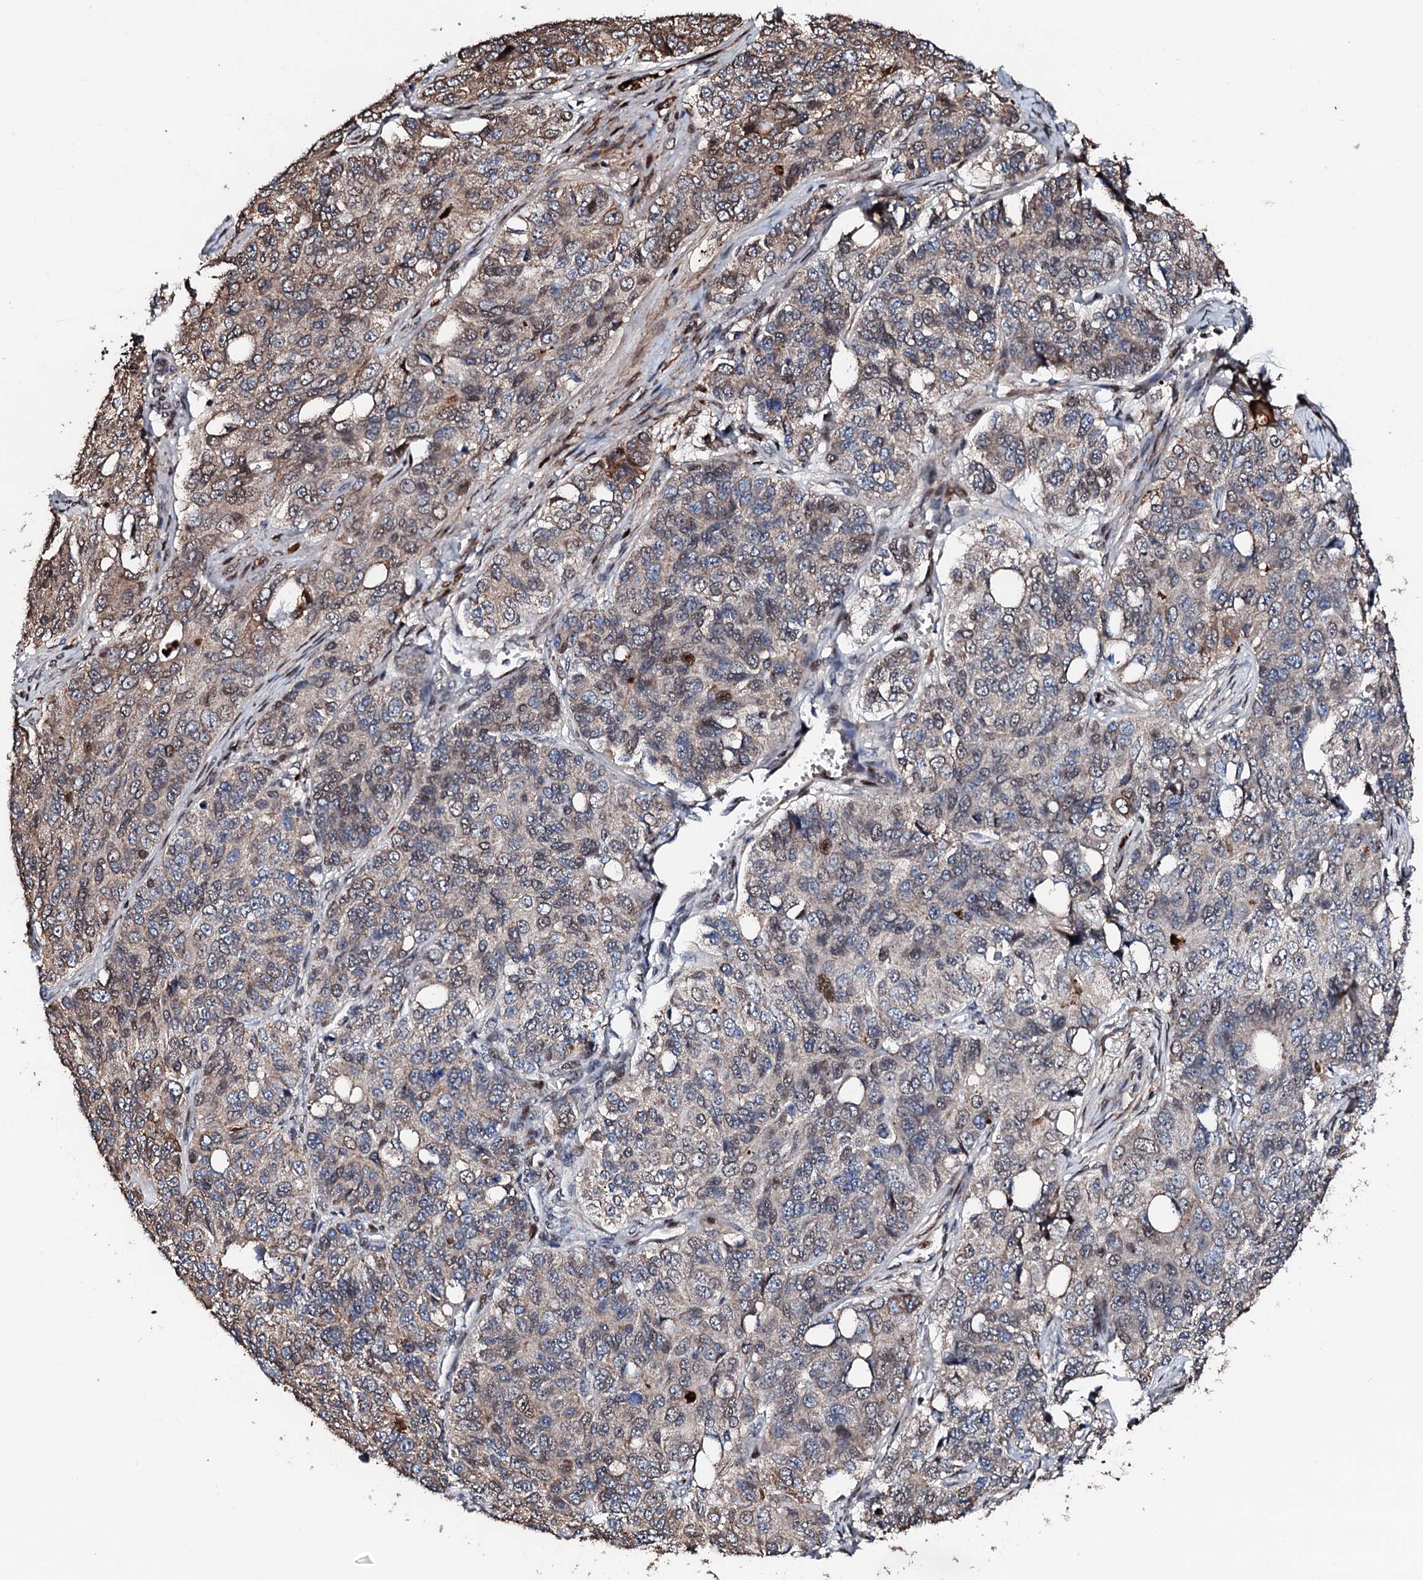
{"staining": {"intensity": "moderate", "quantity": "<25%", "location": "cytoplasmic/membranous,nuclear"}, "tissue": "ovarian cancer", "cell_type": "Tumor cells", "image_type": "cancer", "snomed": [{"axis": "morphology", "description": "Carcinoma, endometroid"}, {"axis": "topography", "description": "Ovary"}], "caption": "The photomicrograph reveals staining of ovarian cancer, revealing moderate cytoplasmic/membranous and nuclear protein positivity (brown color) within tumor cells.", "gene": "KIF18A", "patient": {"sex": "female", "age": 51}}